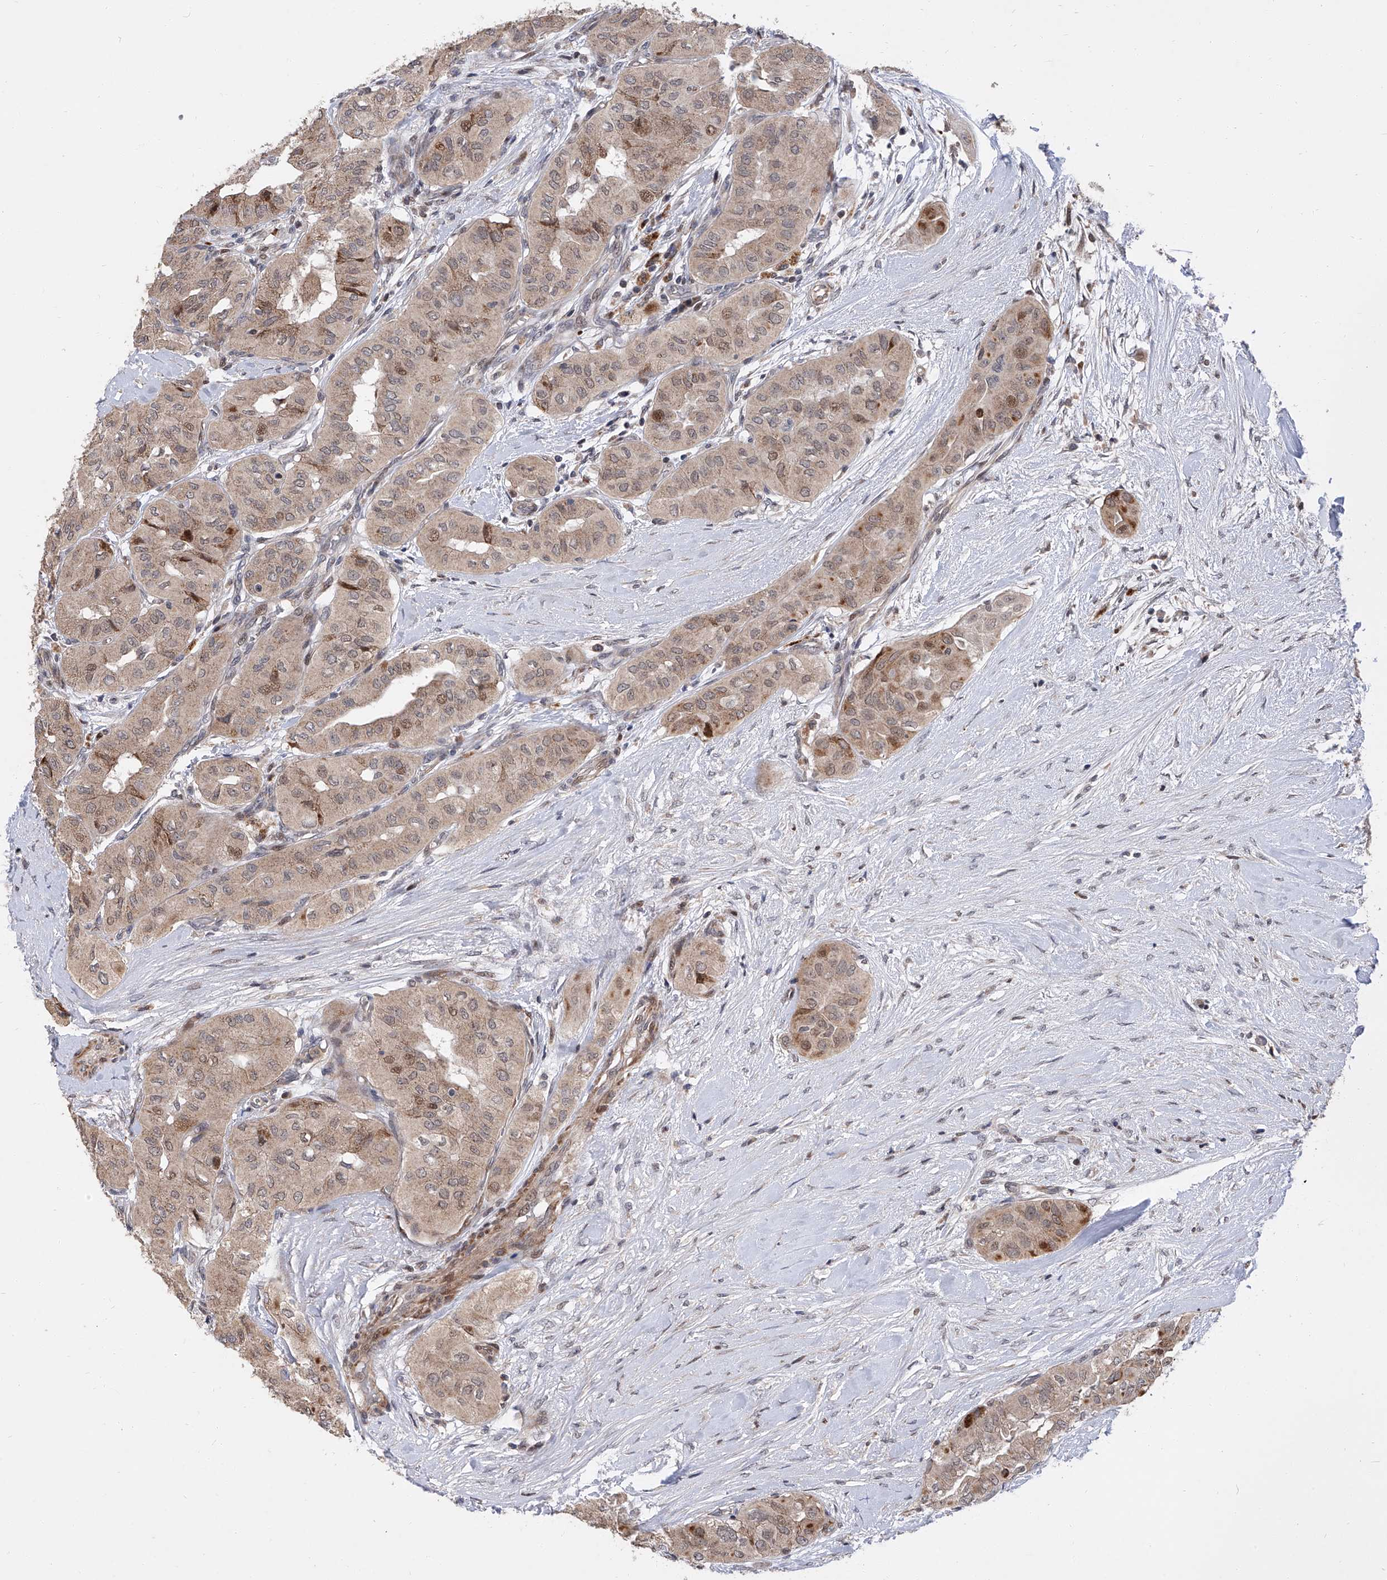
{"staining": {"intensity": "weak", "quantity": ">75%", "location": "cytoplasmic/membranous,nuclear"}, "tissue": "thyroid cancer", "cell_type": "Tumor cells", "image_type": "cancer", "snomed": [{"axis": "morphology", "description": "Papillary adenocarcinoma, NOS"}, {"axis": "topography", "description": "Thyroid gland"}], "caption": "Thyroid cancer was stained to show a protein in brown. There is low levels of weak cytoplasmic/membranous and nuclear staining in approximately >75% of tumor cells. (DAB (3,3'-diaminobenzidine) = brown stain, brightfield microscopy at high magnification).", "gene": "FARP2", "patient": {"sex": "female", "age": 59}}